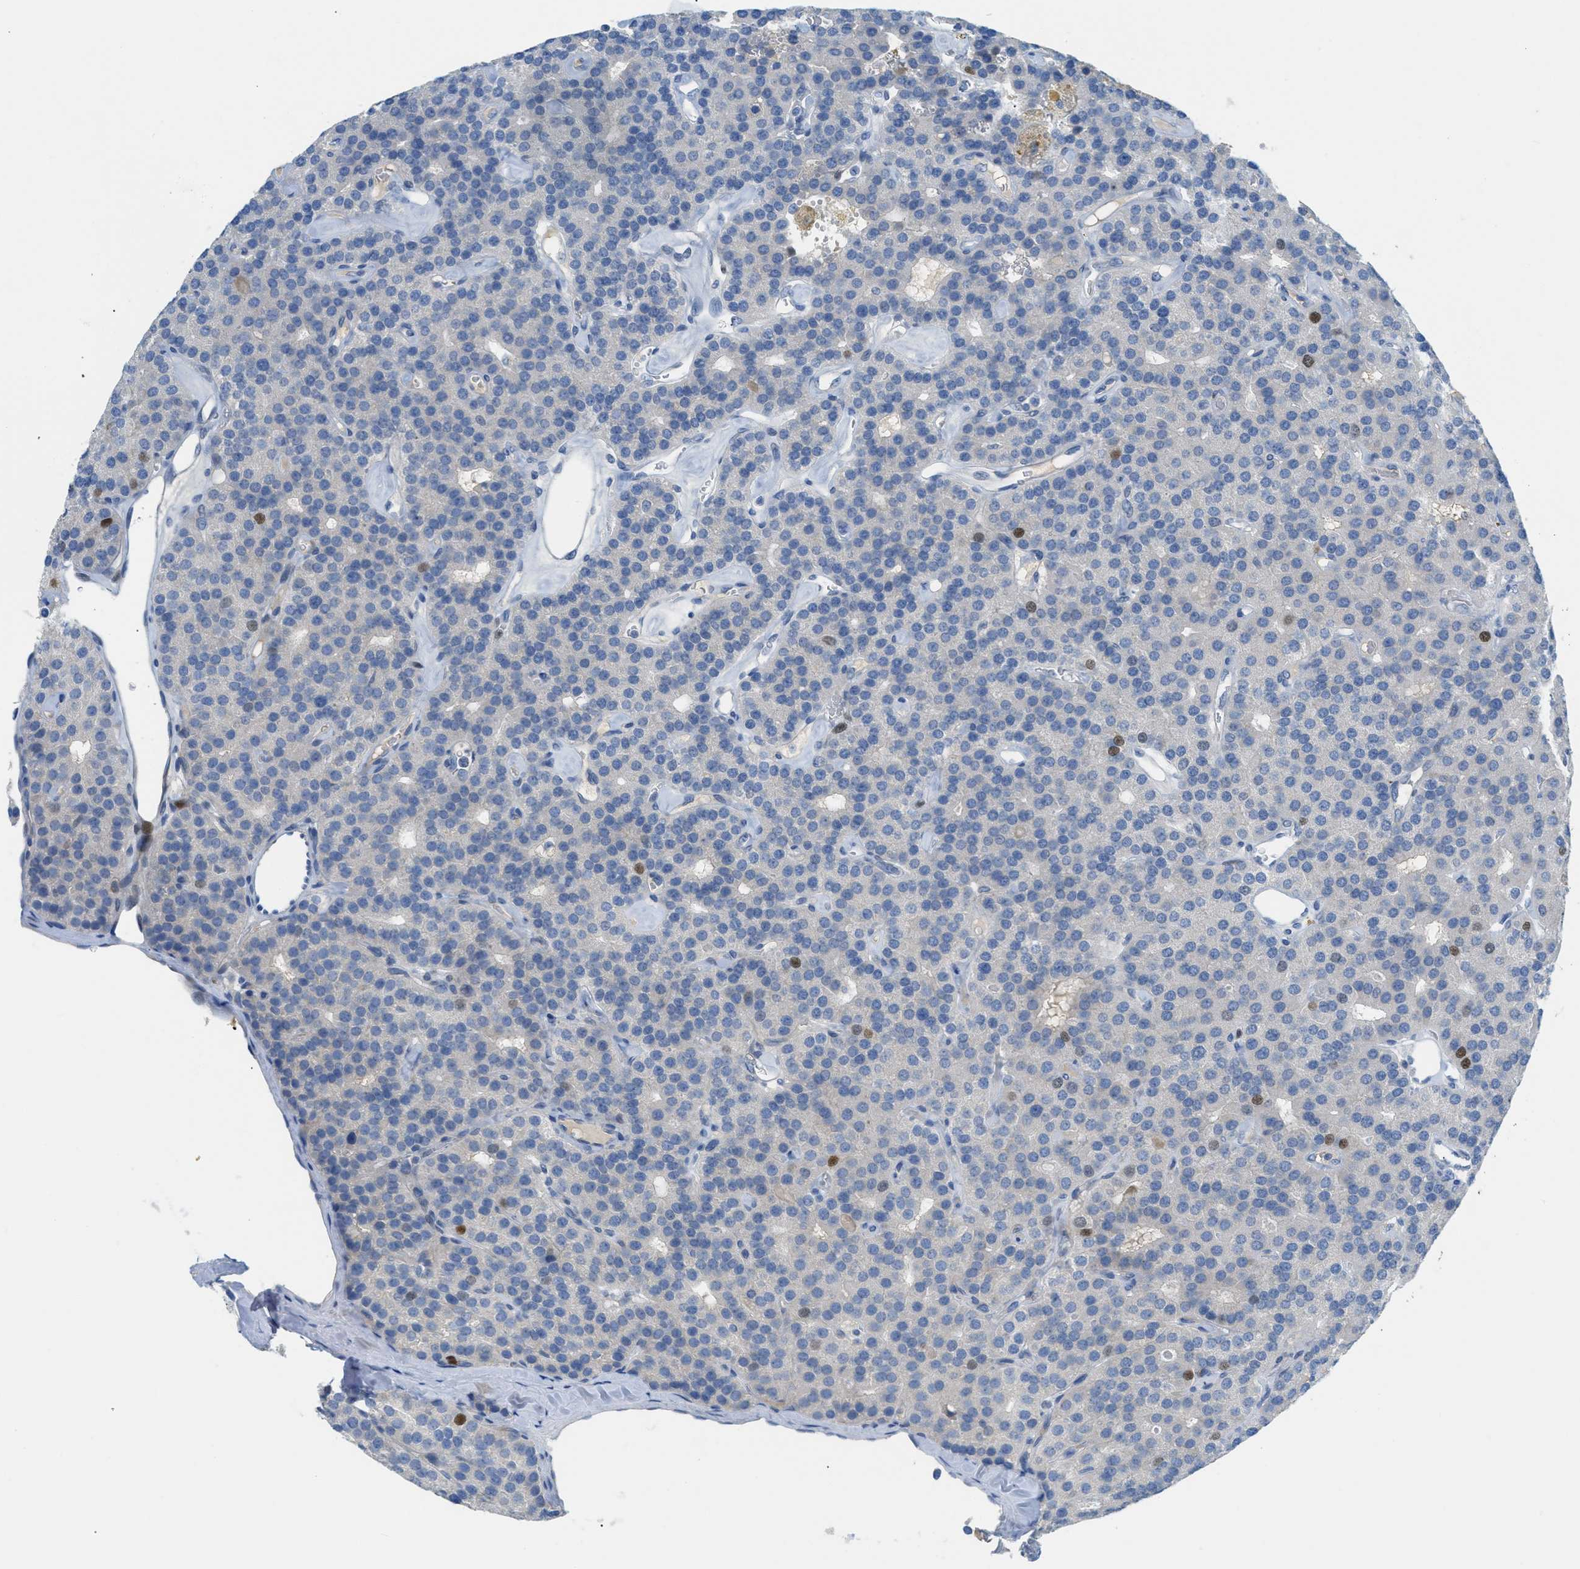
{"staining": {"intensity": "moderate", "quantity": "<25%", "location": "nuclear"}, "tissue": "parathyroid gland", "cell_type": "Glandular cells", "image_type": "normal", "snomed": [{"axis": "morphology", "description": "Normal tissue, NOS"}, {"axis": "morphology", "description": "Adenoma, NOS"}, {"axis": "topography", "description": "Parathyroid gland"}], "caption": "Unremarkable parathyroid gland was stained to show a protein in brown. There is low levels of moderate nuclear expression in approximately <25% of glandular cells.", "gene": "ORC6", "patient": {"sex": "female", "age": 86}}